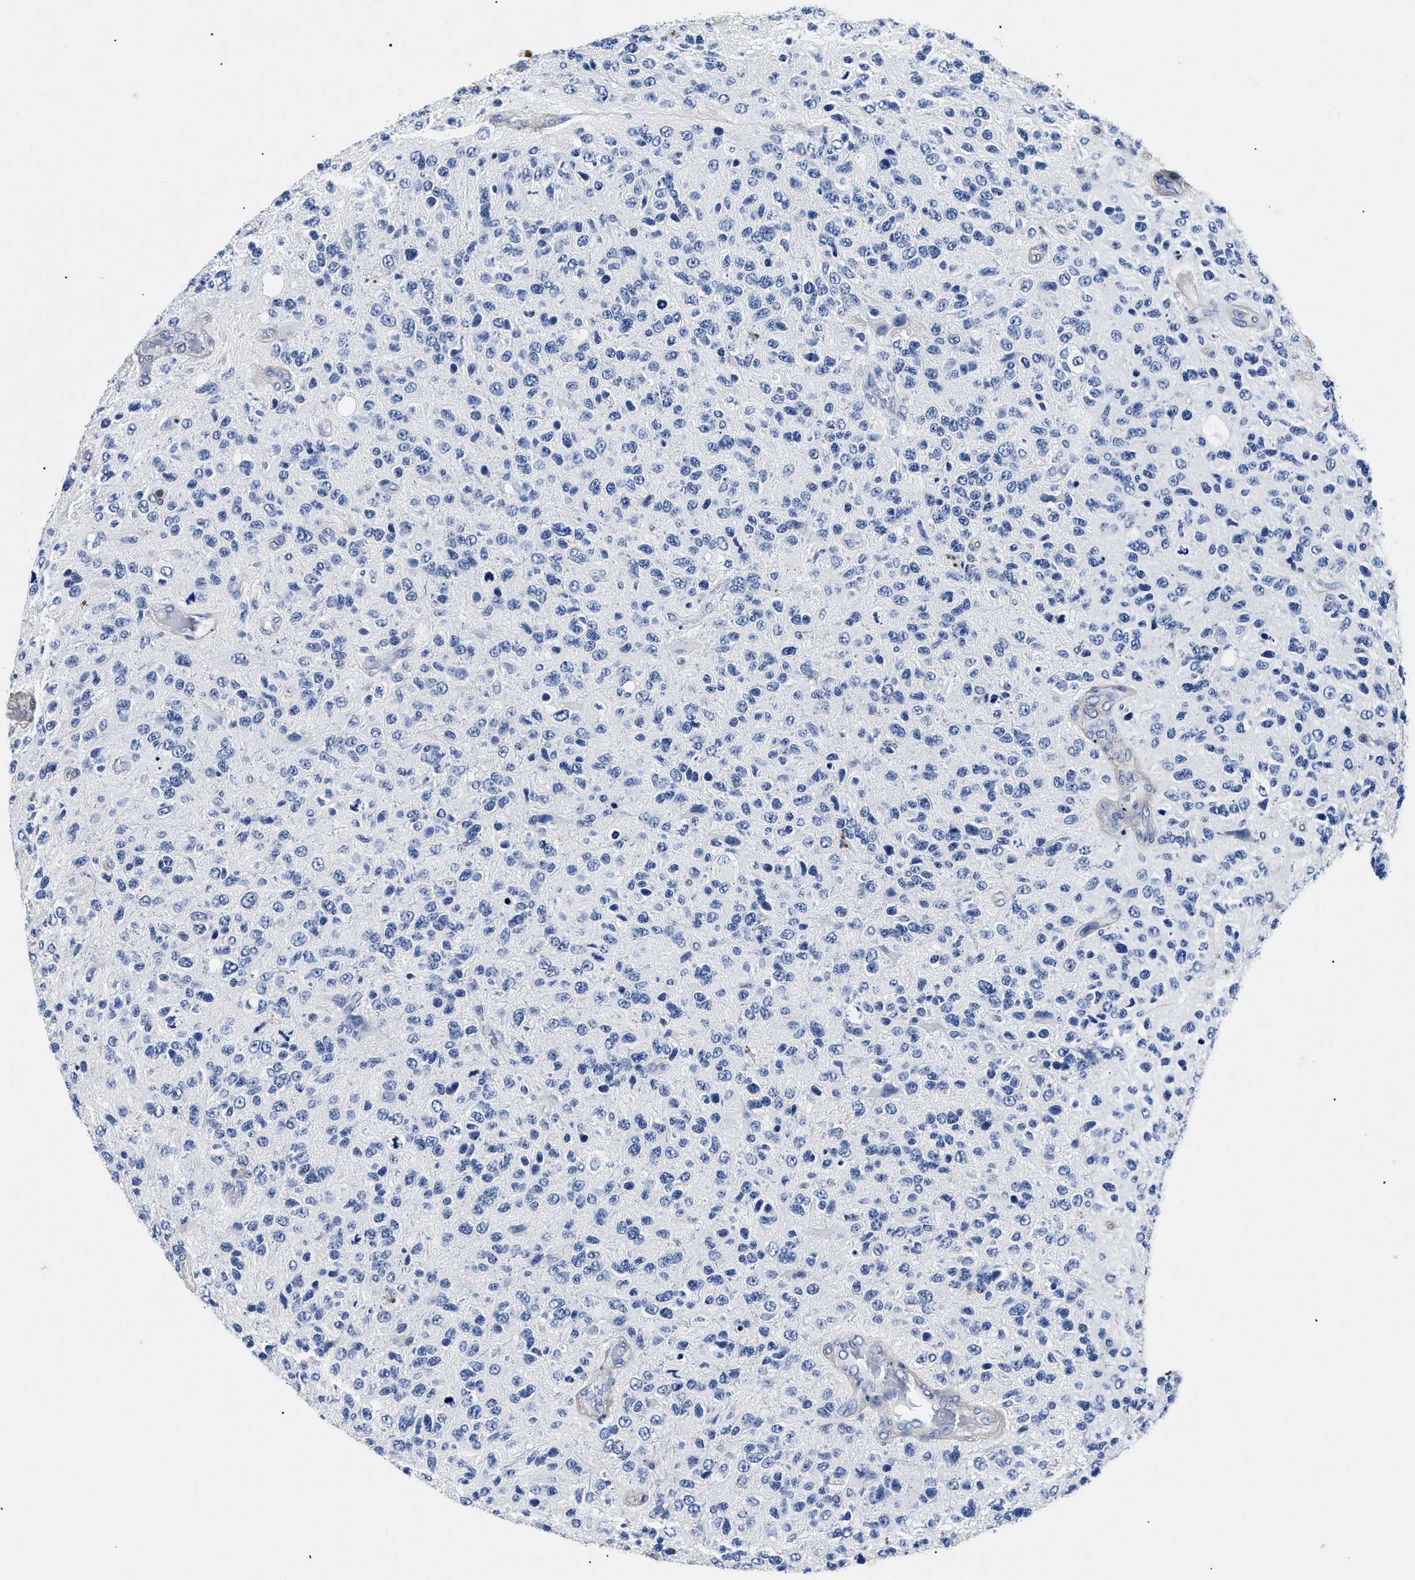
{"staining": {"intensity": "negative", "quantity": "none", "location": "none"}, "tissue": "glioma", "cell_type": "Tumor cells", "image_type": "cancer", "snomed": [{"axis": "morphology", "description": "Glioma, malignant, High grade"}, {"axis": "topography", "description": "Brain"}], "caption": "This is an immunohistochemistry (IHC) photomicrograph of glioma. There is no staining in tumor cells.", "gene": "LAMA3", "patient": {"sex": "female", "age": 58}}